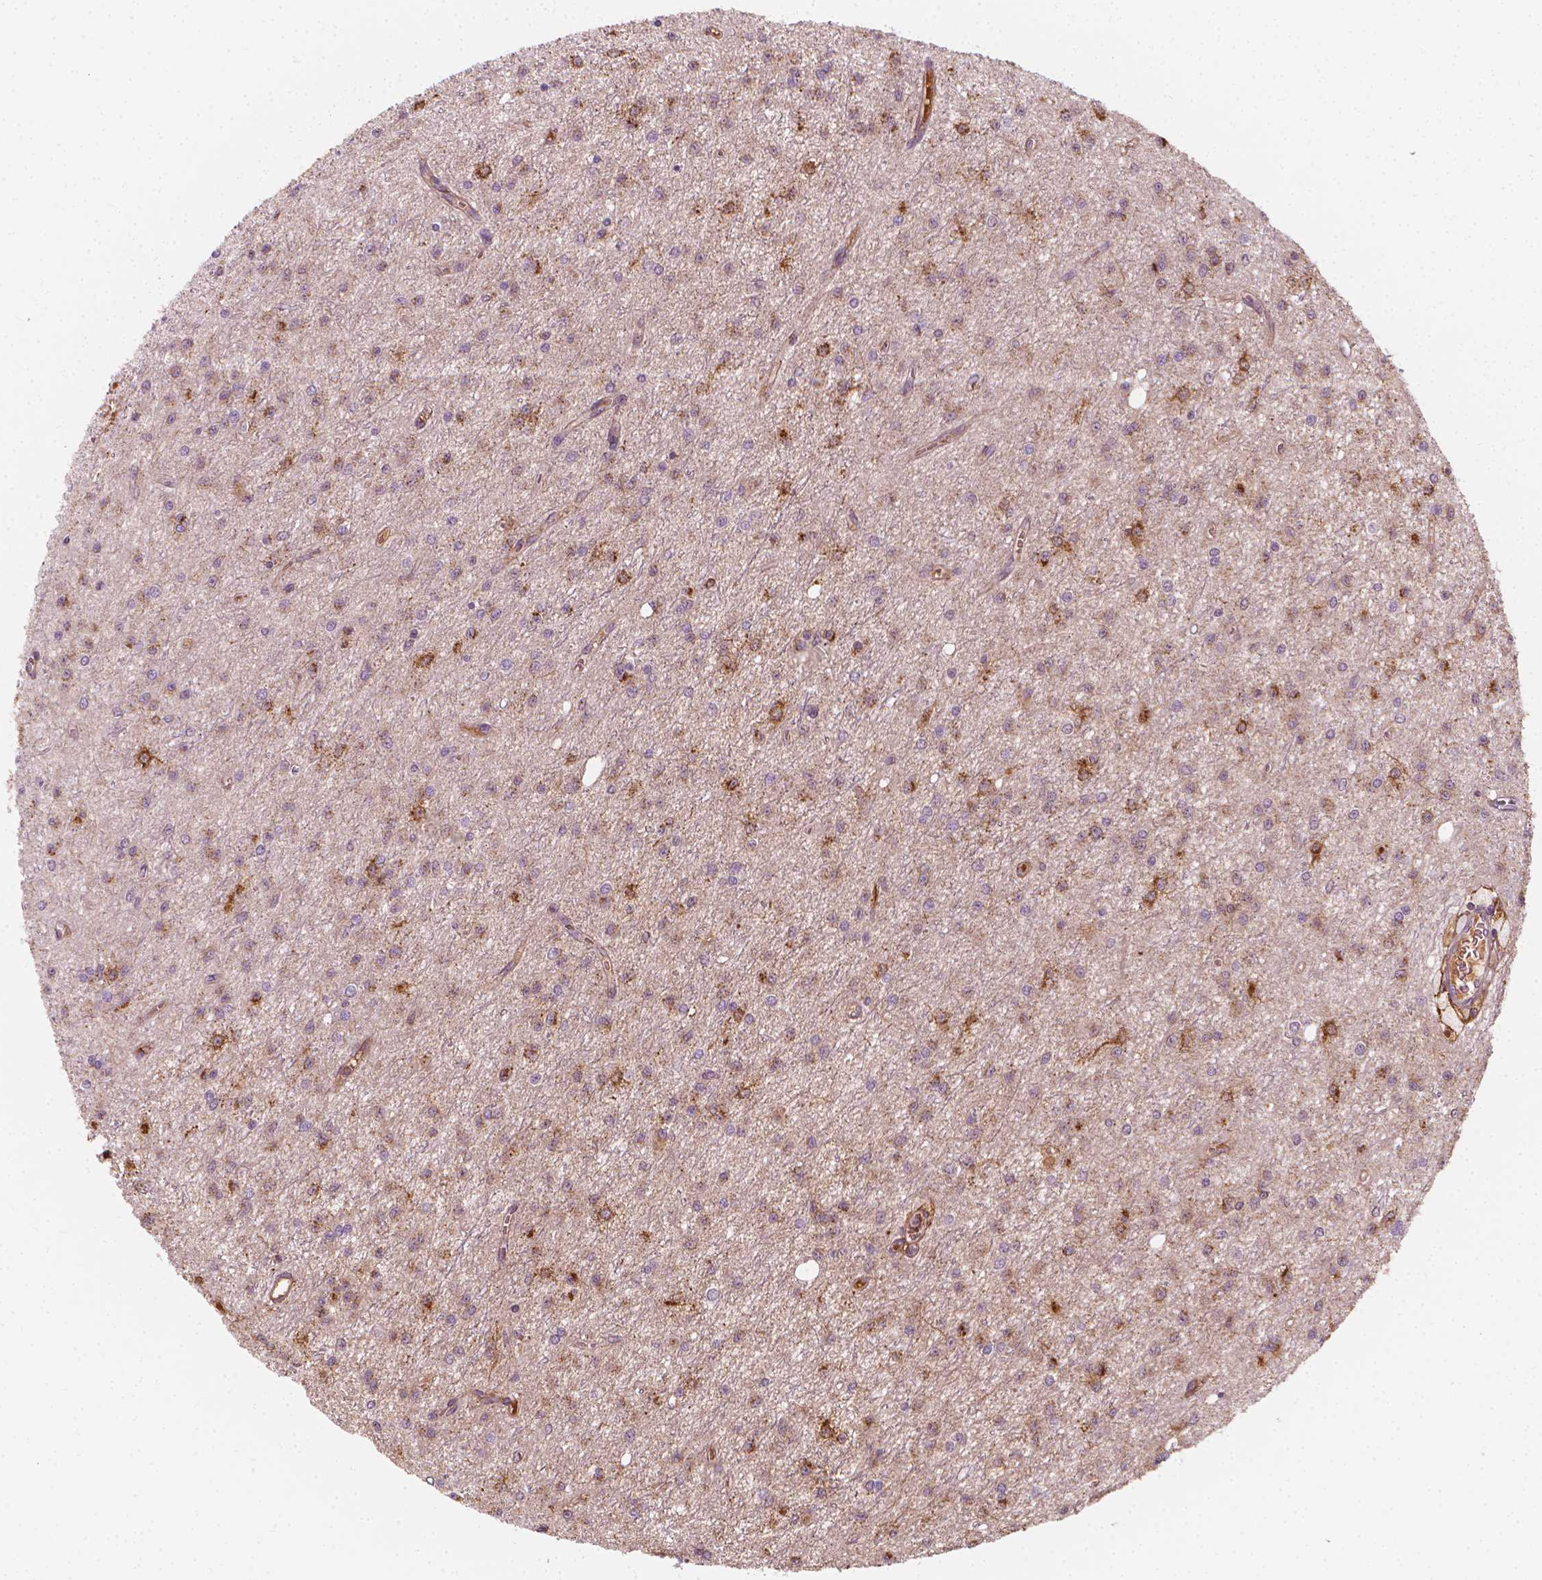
{"staining": {"intensity": "moderate", "quantity": "25%-75%", "location": "cytoplasmic/membranous"}, "tissue": "glioma", "cell_type": "Tumor cells", "image_type": "cancer", "snomed": [{"axis": "morphology", "description": "Glioma, malignant, Low grade"}, {"axis": "topography", "description": "Brain"}], "caption": "This micrograph exhibits immunohistochemistry (IHC) staining of malignant glioma (low-grade), with medium moderate cytoplasmic/membranous positivity in approximately 25%-75% of tumor cells.", "gene": "SCG3", "patient": {"sex": "female", "age": 45}}